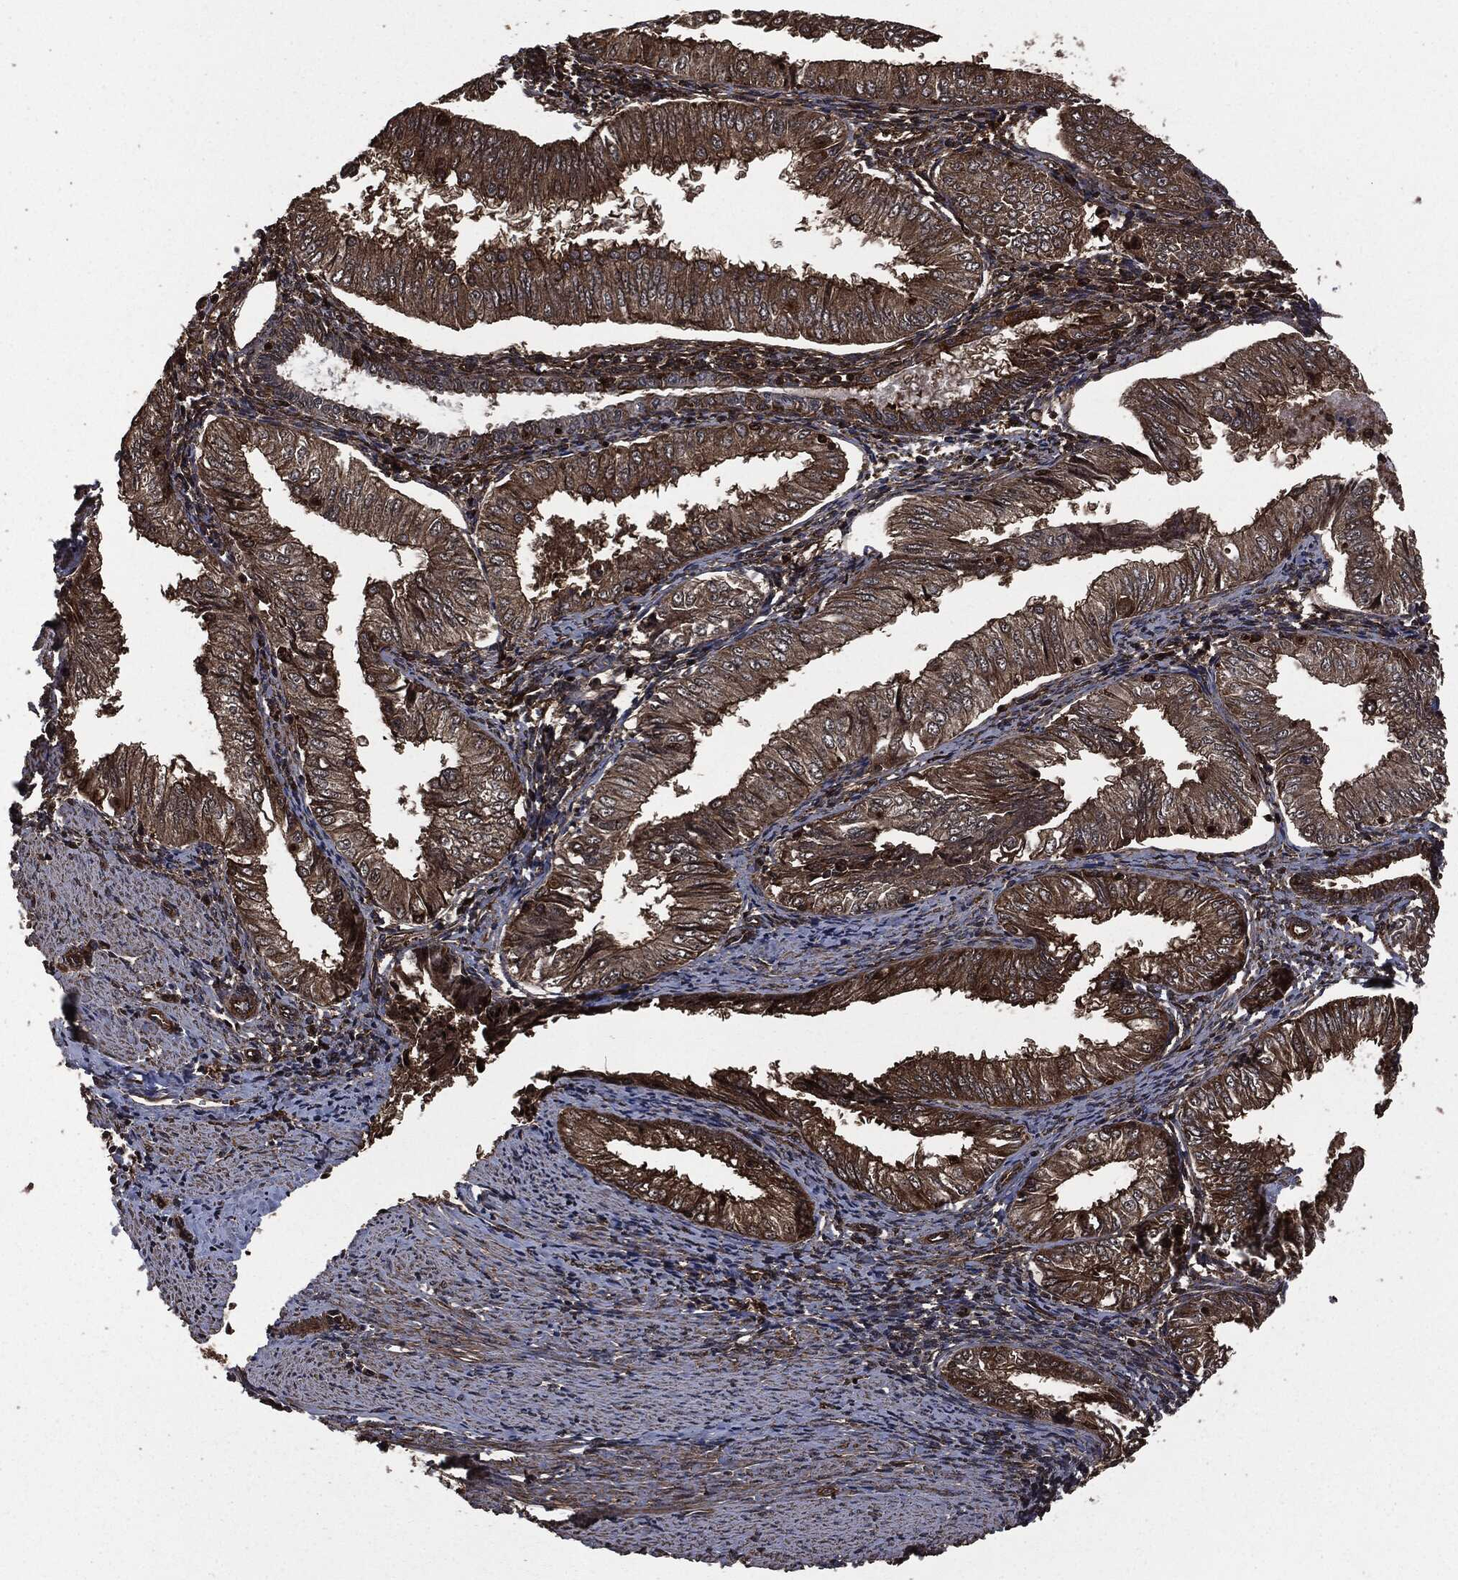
{"staining": {"intensity": "moderate", "quantity": ">75%", "location": "cytoplasmic/membranous"}, "tissue": "endometrial cancer", "cell_type": "Tumor cells", "image_type": "cancer", "snomed": [{"axis": "morphology", "description": "Adenocarcinoma, NOS"}, {"axis": "topography", "description": "Endometrium"}], "caption": "Immunohistochemistry of adenocarcinoma (endometrial) demonstrates medium levels of moderate cytoplasmic/membranous expression in about >75% of tumor cells.", "gene": "HRAS", "patient": {"sex": "female", "age": 53}}